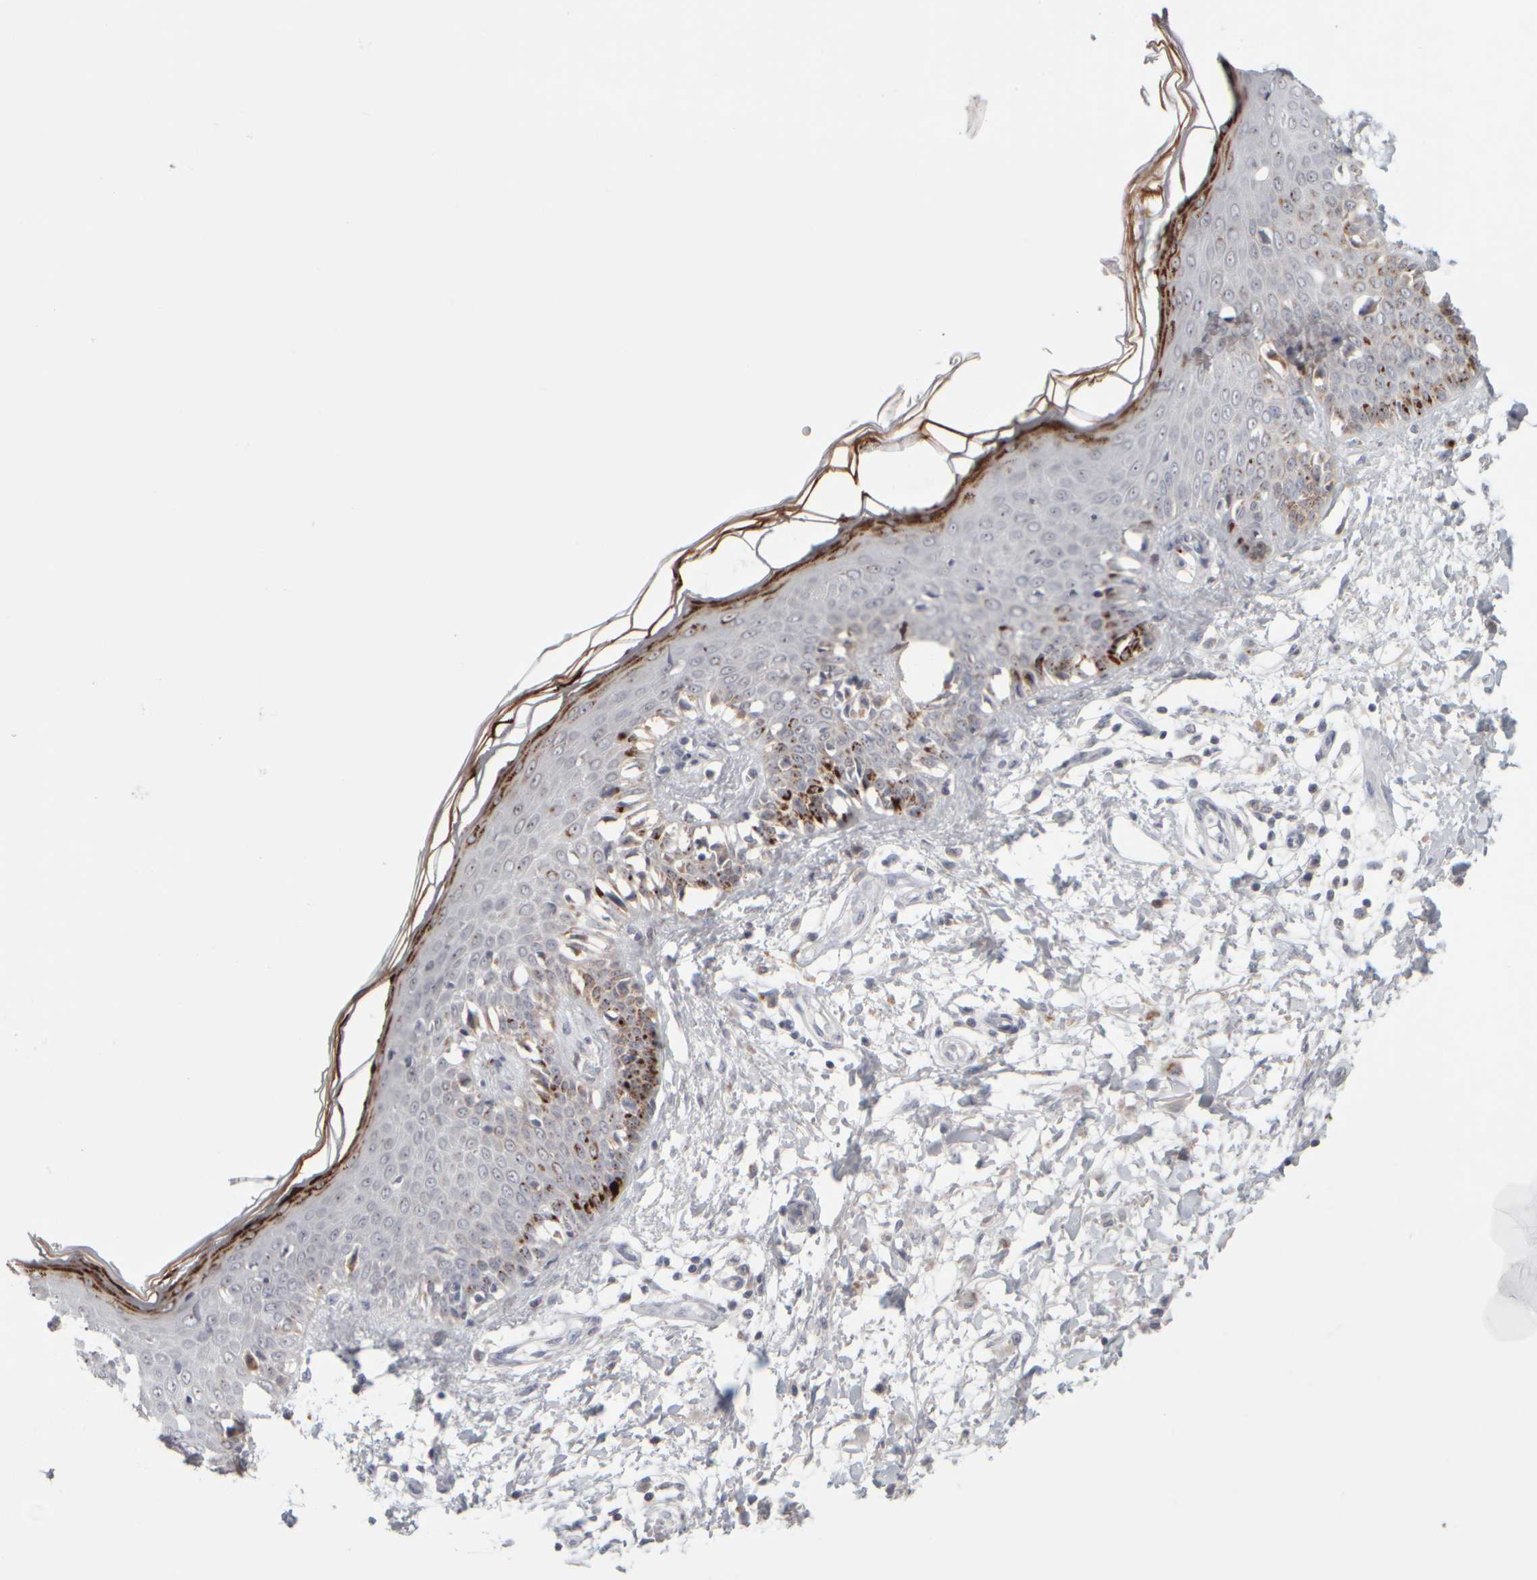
{"staining": {"intensity": "negative", "quantity": "none", "location": "none"}, "tissue": "skin", "cell_type": "Fibroblasts", "image_type": "normal", "snomed": [{"axis": "morphology", "description": "Normal tissue, NOS"}, {"axis": "morphology", "description": "Inflammation, NOS"}, {"axis": "topography", "description": "Skin"}], "caption": "The IHC histopathology image has no significant expression in fibroblasts of skin.", "gene": "DCXR", "patient": {"sex": "female", "age": 44}}